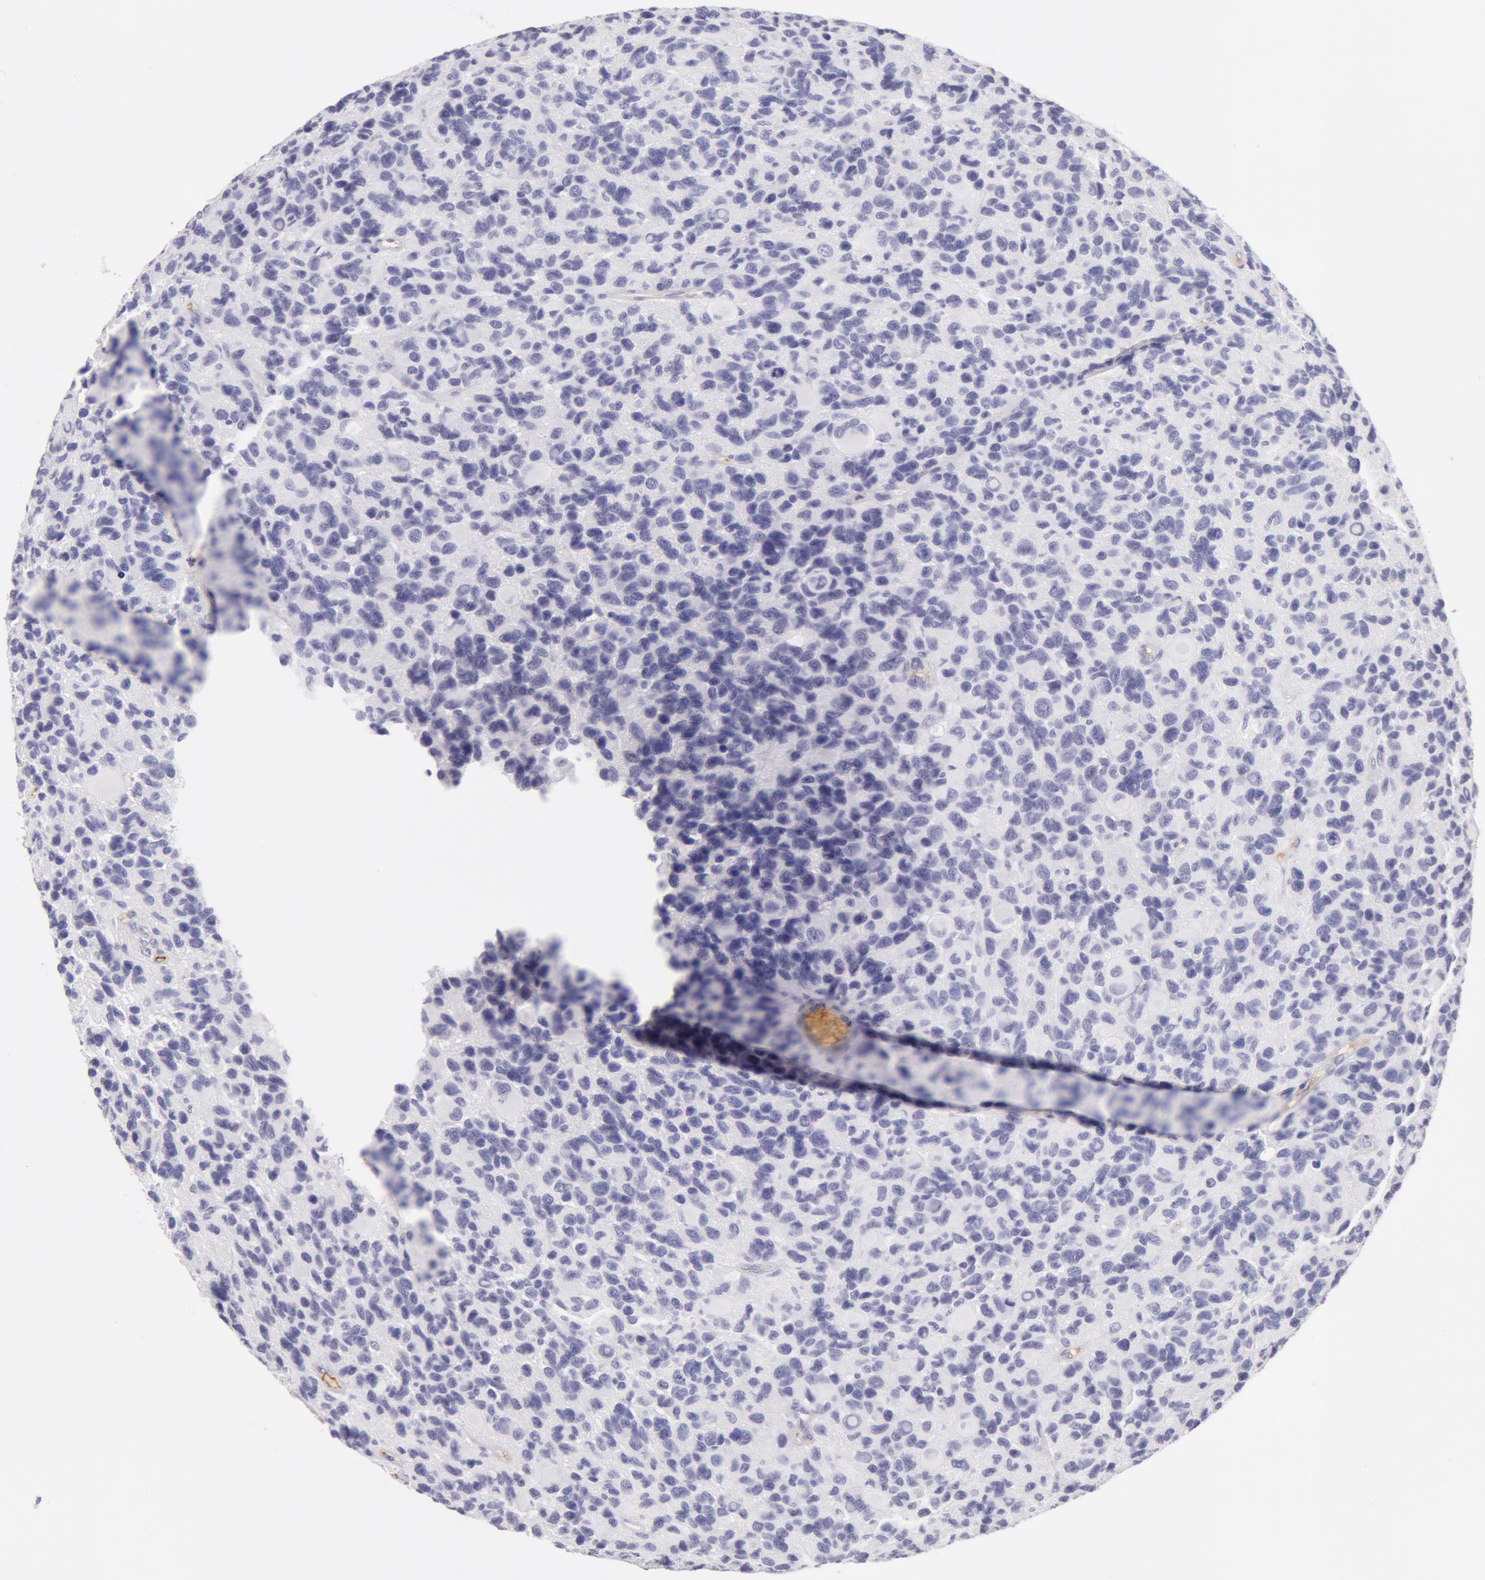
{"staining": {"intensity": "negative", "quantity": "none", "location": "none"}, "tissue": "glioma", "cell_type": "Tumor cells", "image_type": "cancer", "snomed": [{"axis": "morphology", "description": "Glioma, malignant, High grade"}, {"axis": "topography", "description": "Brain"}], "caption": "Tumor cells are negative for brown protein staining in glioma.", "gene": "AHSG", "patient": {"sex": "male", "age": 77}}